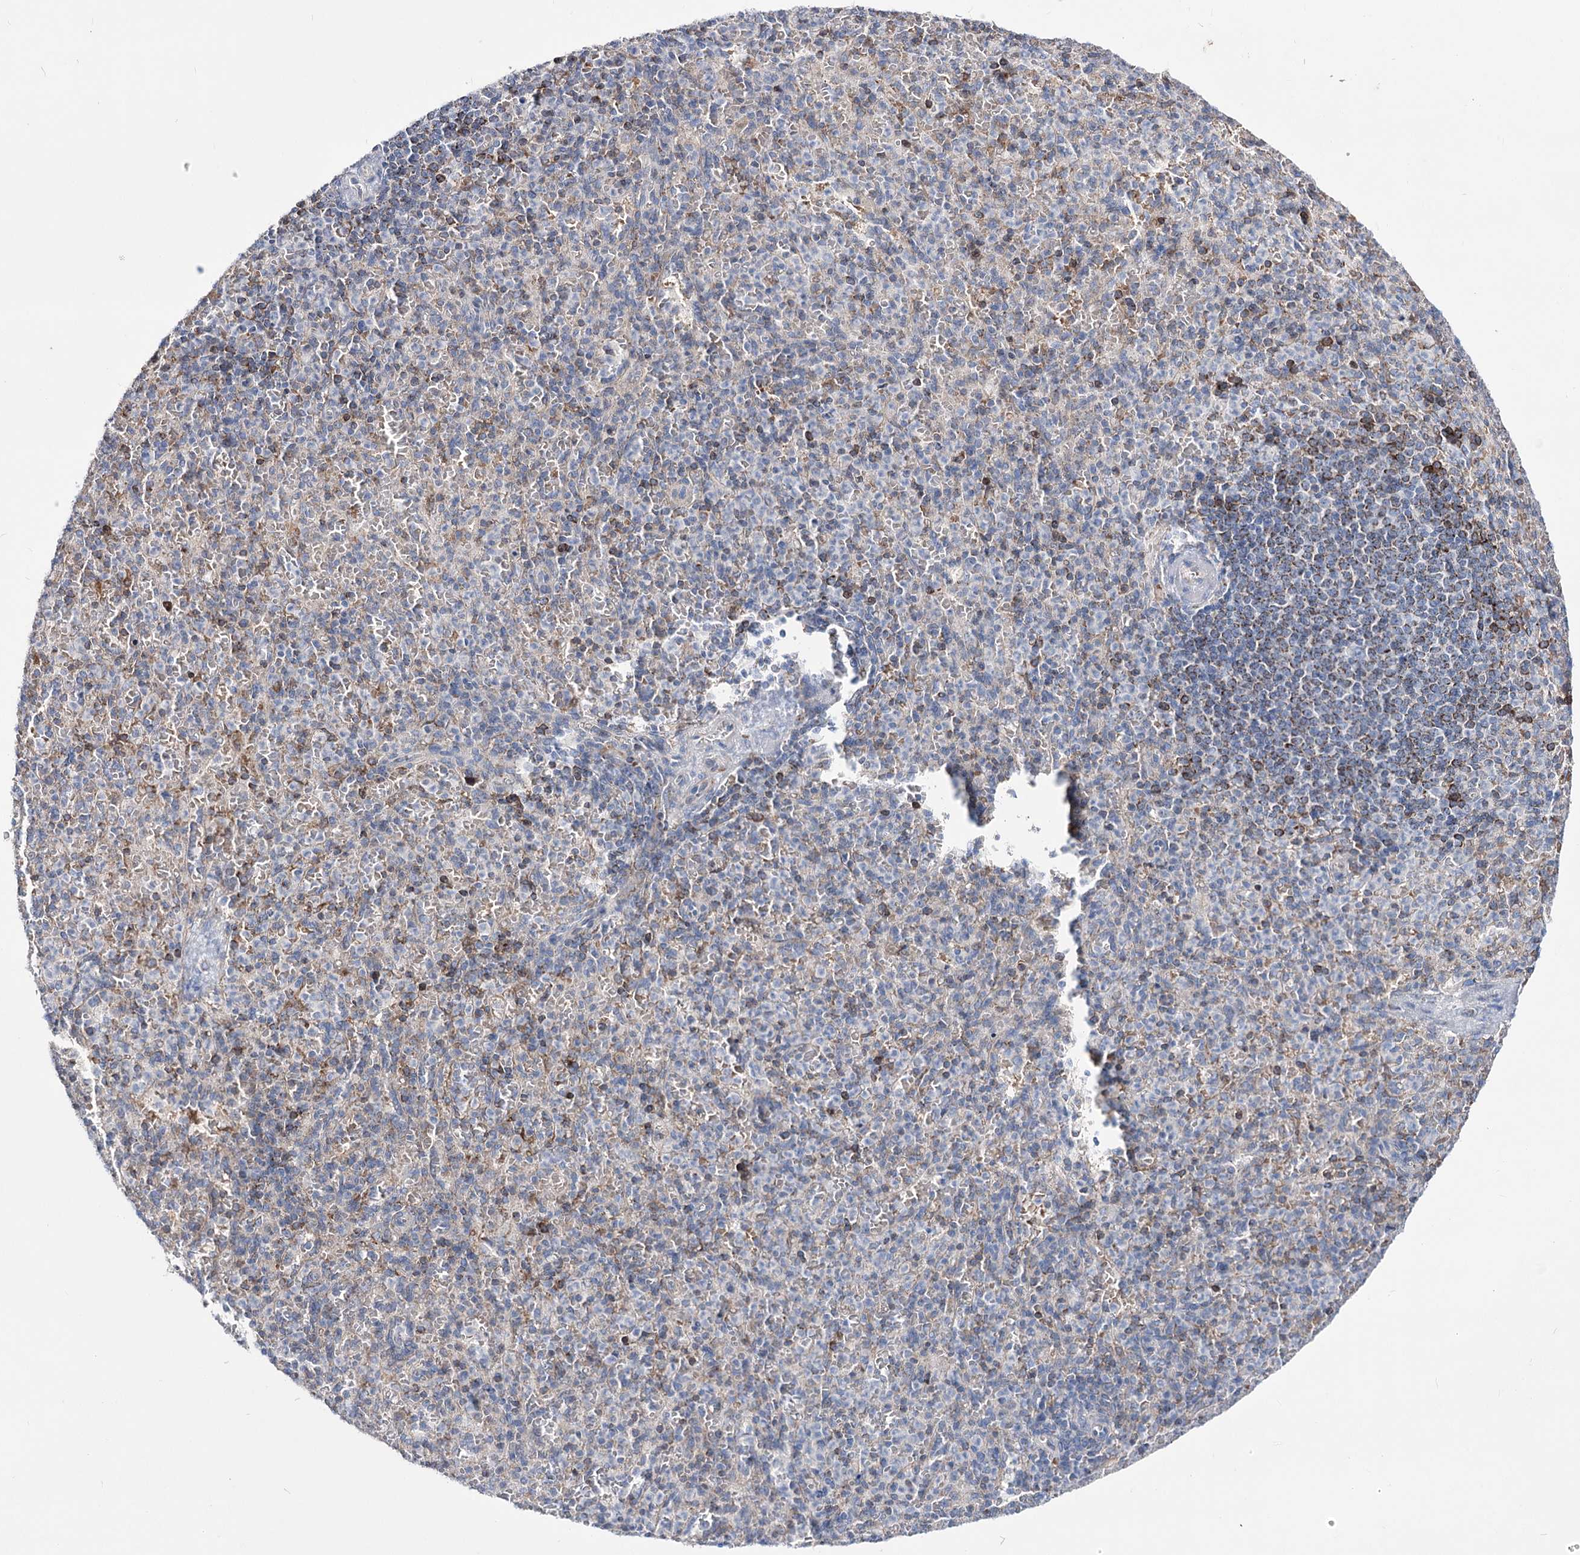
{"staining": {"intensity": "negative", "quantity": "none", "location": "none"}, "tissue": "spleen", "cell_type": "Cells in red pulp", "image_type": "normal", "snomed": [{"axis": "morphology", "description": "Normal tissue, NOS"}, {"axis": "topography", "description": "Spleen"}], "caption": "Photomicrograph shows no significant protein staining in cells in red pulp of normal spleen. (DAB (3,3'-diaminobenzidine) IHC with hematoxylin counter stain).", "gene": "OSBPL5", "patient": {"sex": "female", "age": 74}}